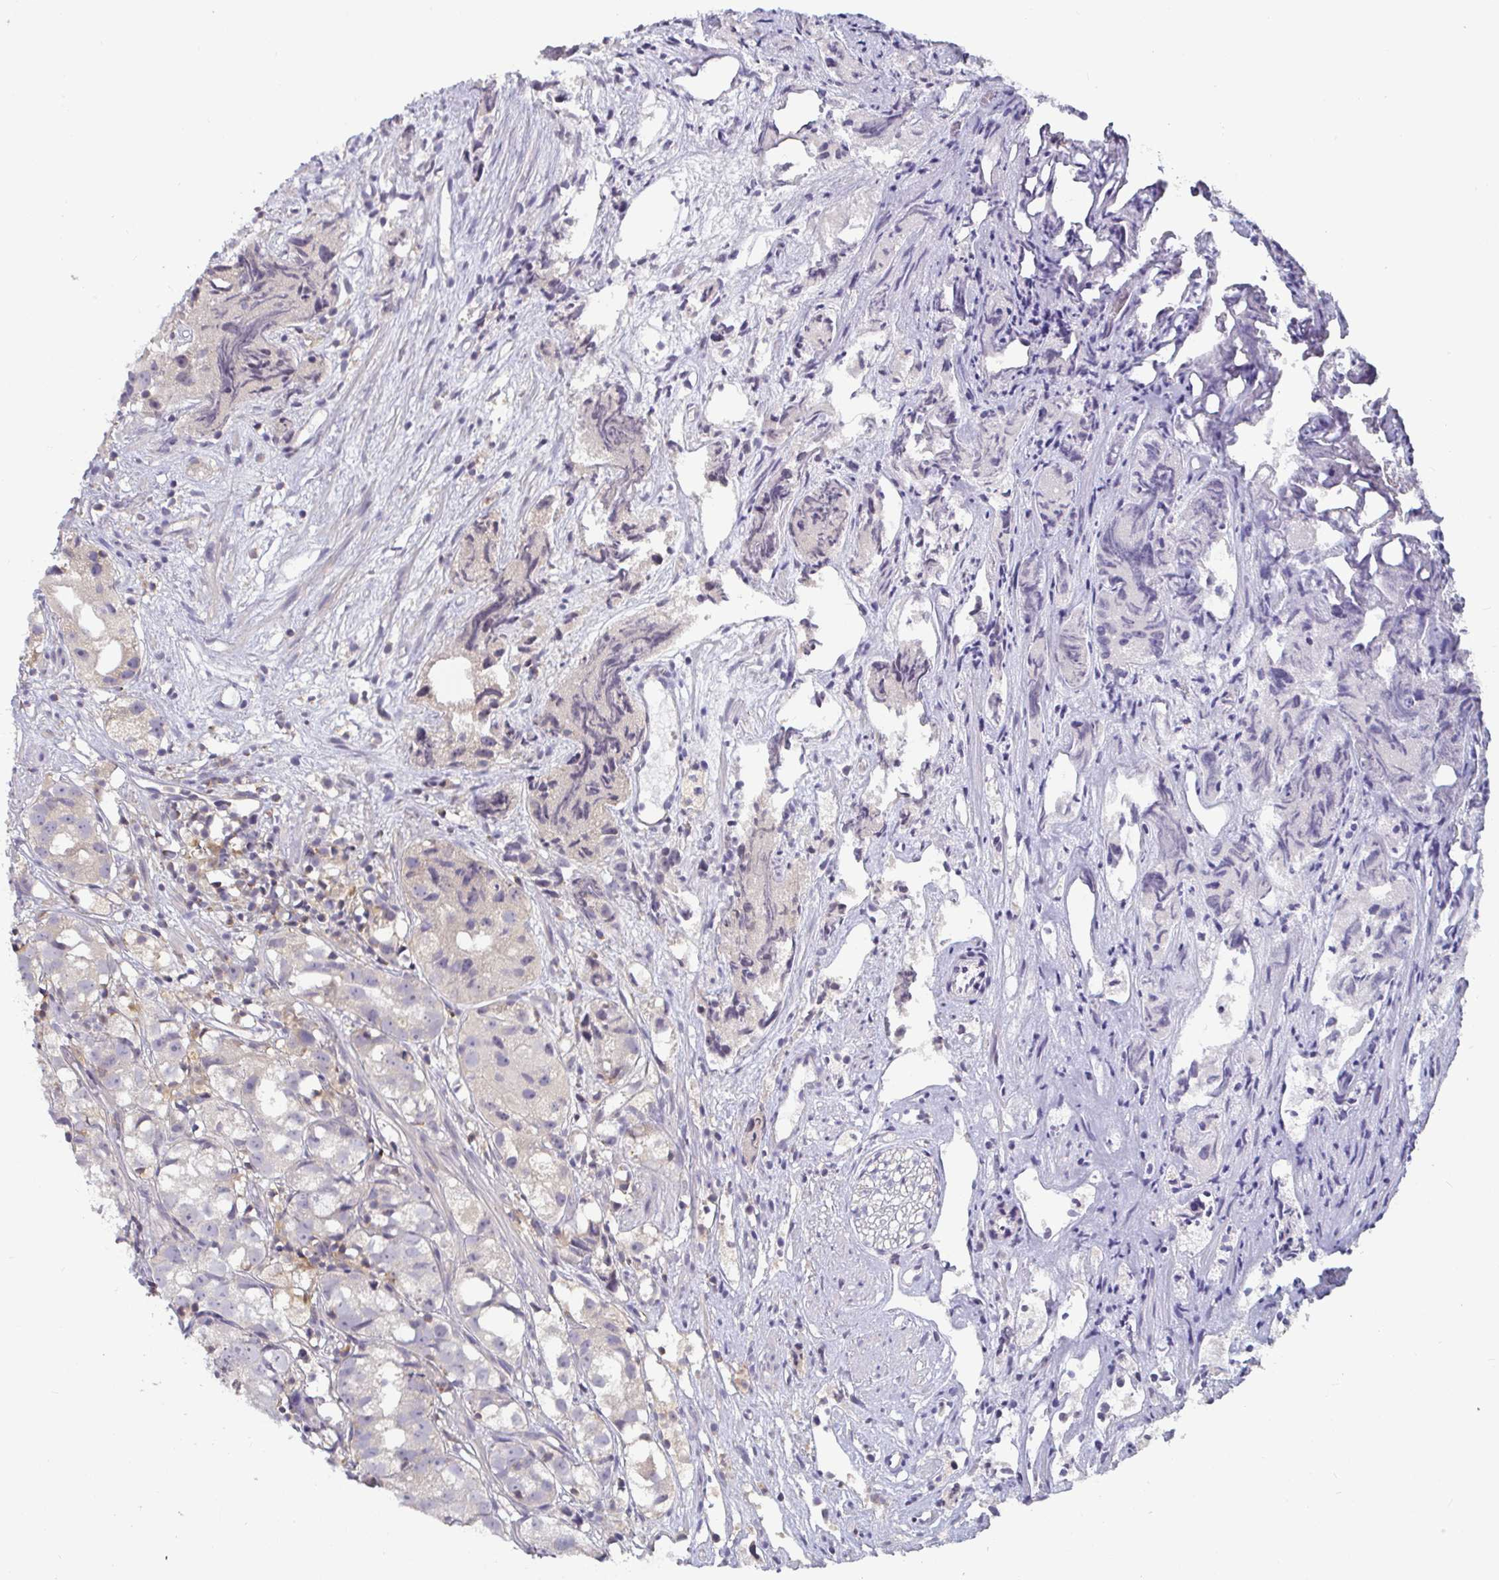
{"staining": {"intensity": "negative", "quantity": "none", "location": "none"}, "tissue": "prostate cancer", "cell_type": "Tumor cells", "image_type": "cancer", "snomed": [{"axis": "morphology", "description": "Adenocarcinoma, High grade"}, {"axis": "topography", "description": "Prostate"}], "caption": "Tumor cells are negative for protein expression in human high-grade adenocarcinoma (prostate).", "gene": "CDH18", "patient": {"sex": "male", "age": 68}}